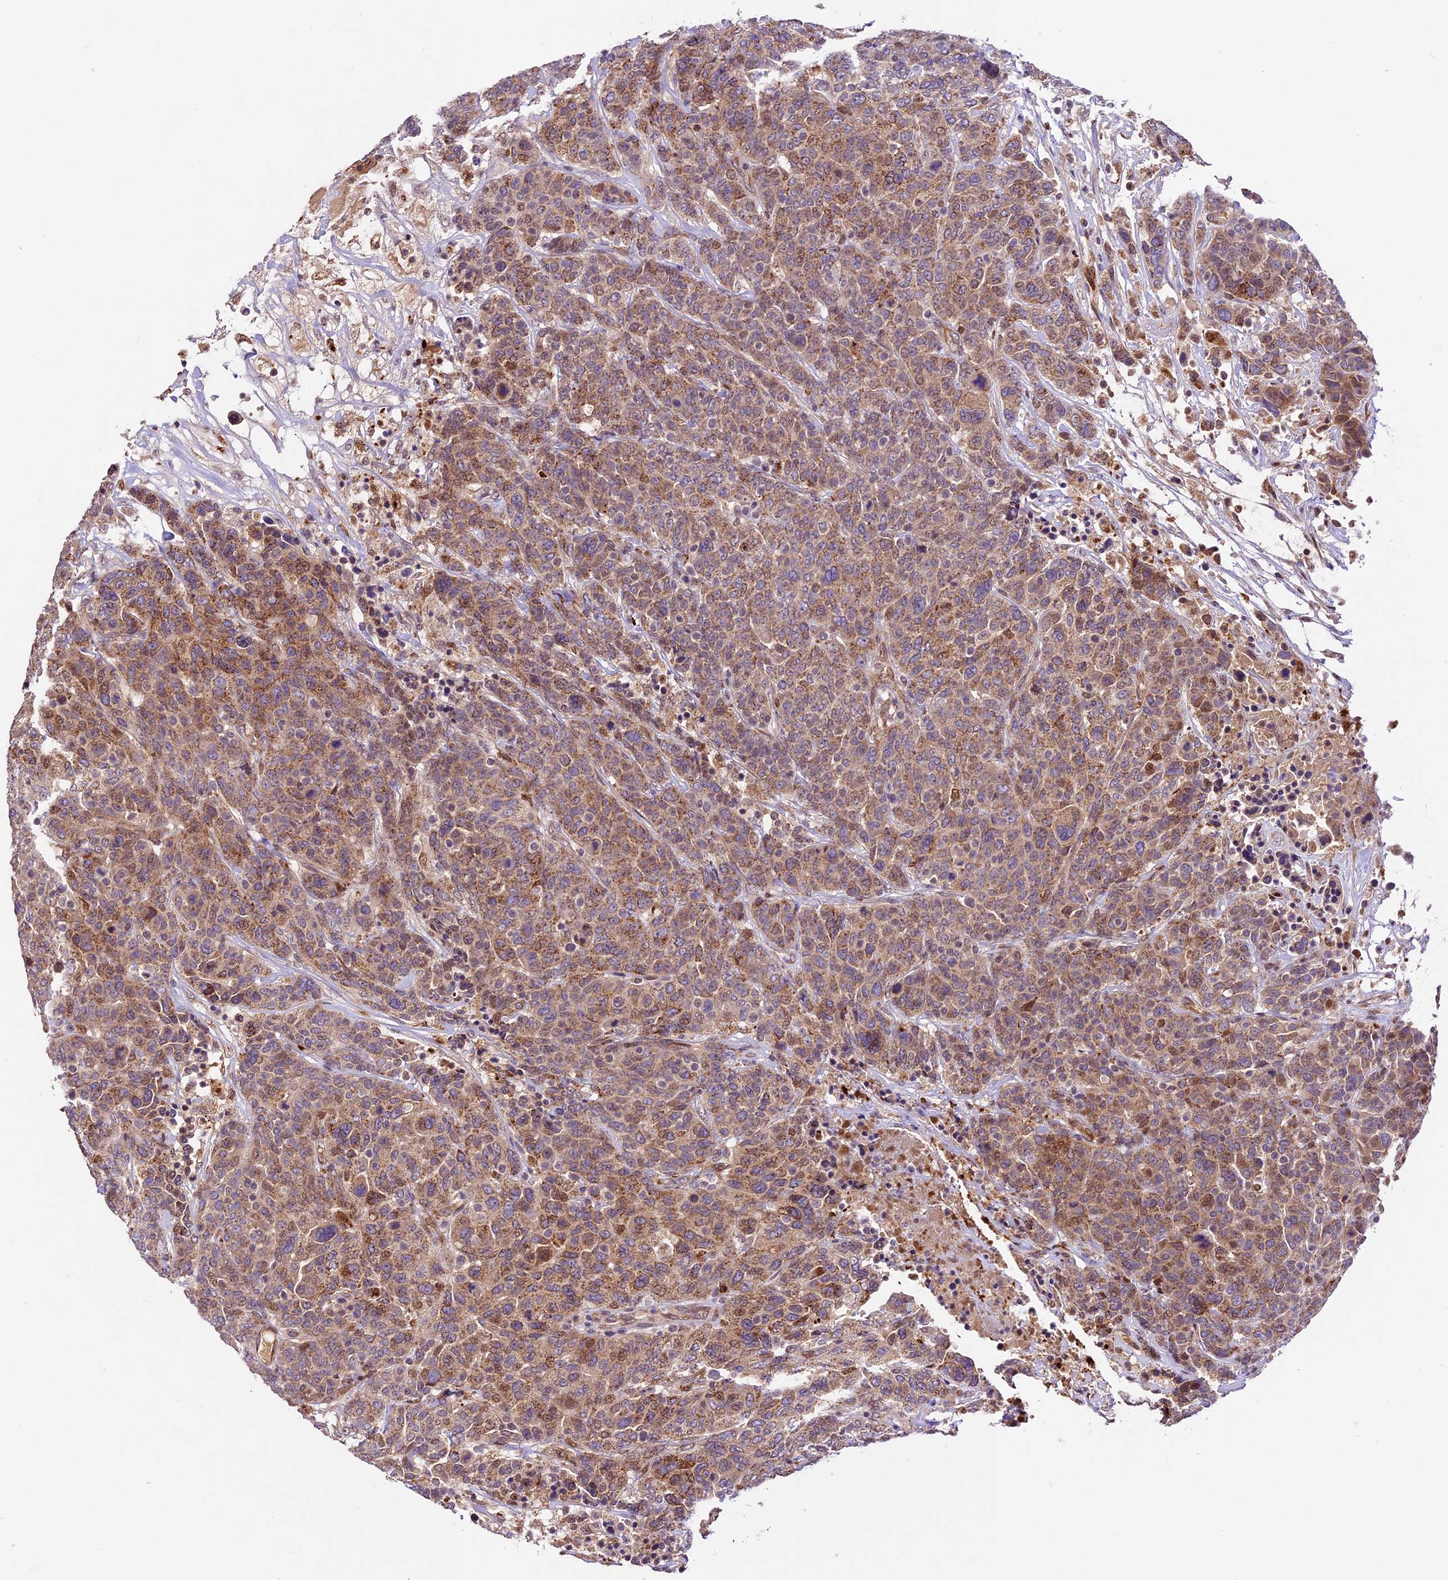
{"staining": {"intensity": "moderate", "quantity": ">75%", "location": "cytoplasmic/membranous,nuclear"}, "tissue": "breast cancer", "cell_type": "Tumor cells", "image_type": "cancer", "snomed": [{"axis": "morphology", "description": "Duct carcinoma"}, {"axis": "topography", "description": "Breast"}], "caption": "Infiltrating ductal carcinoma (breast) was stained to show a protein in brown. There is medium levels of moderate cytoplasmic/membranous and nuclear expression in approximately >75% of tumor cells.", "gene": "CCSER1", "patient": {"sex": "female", "age": 37}}